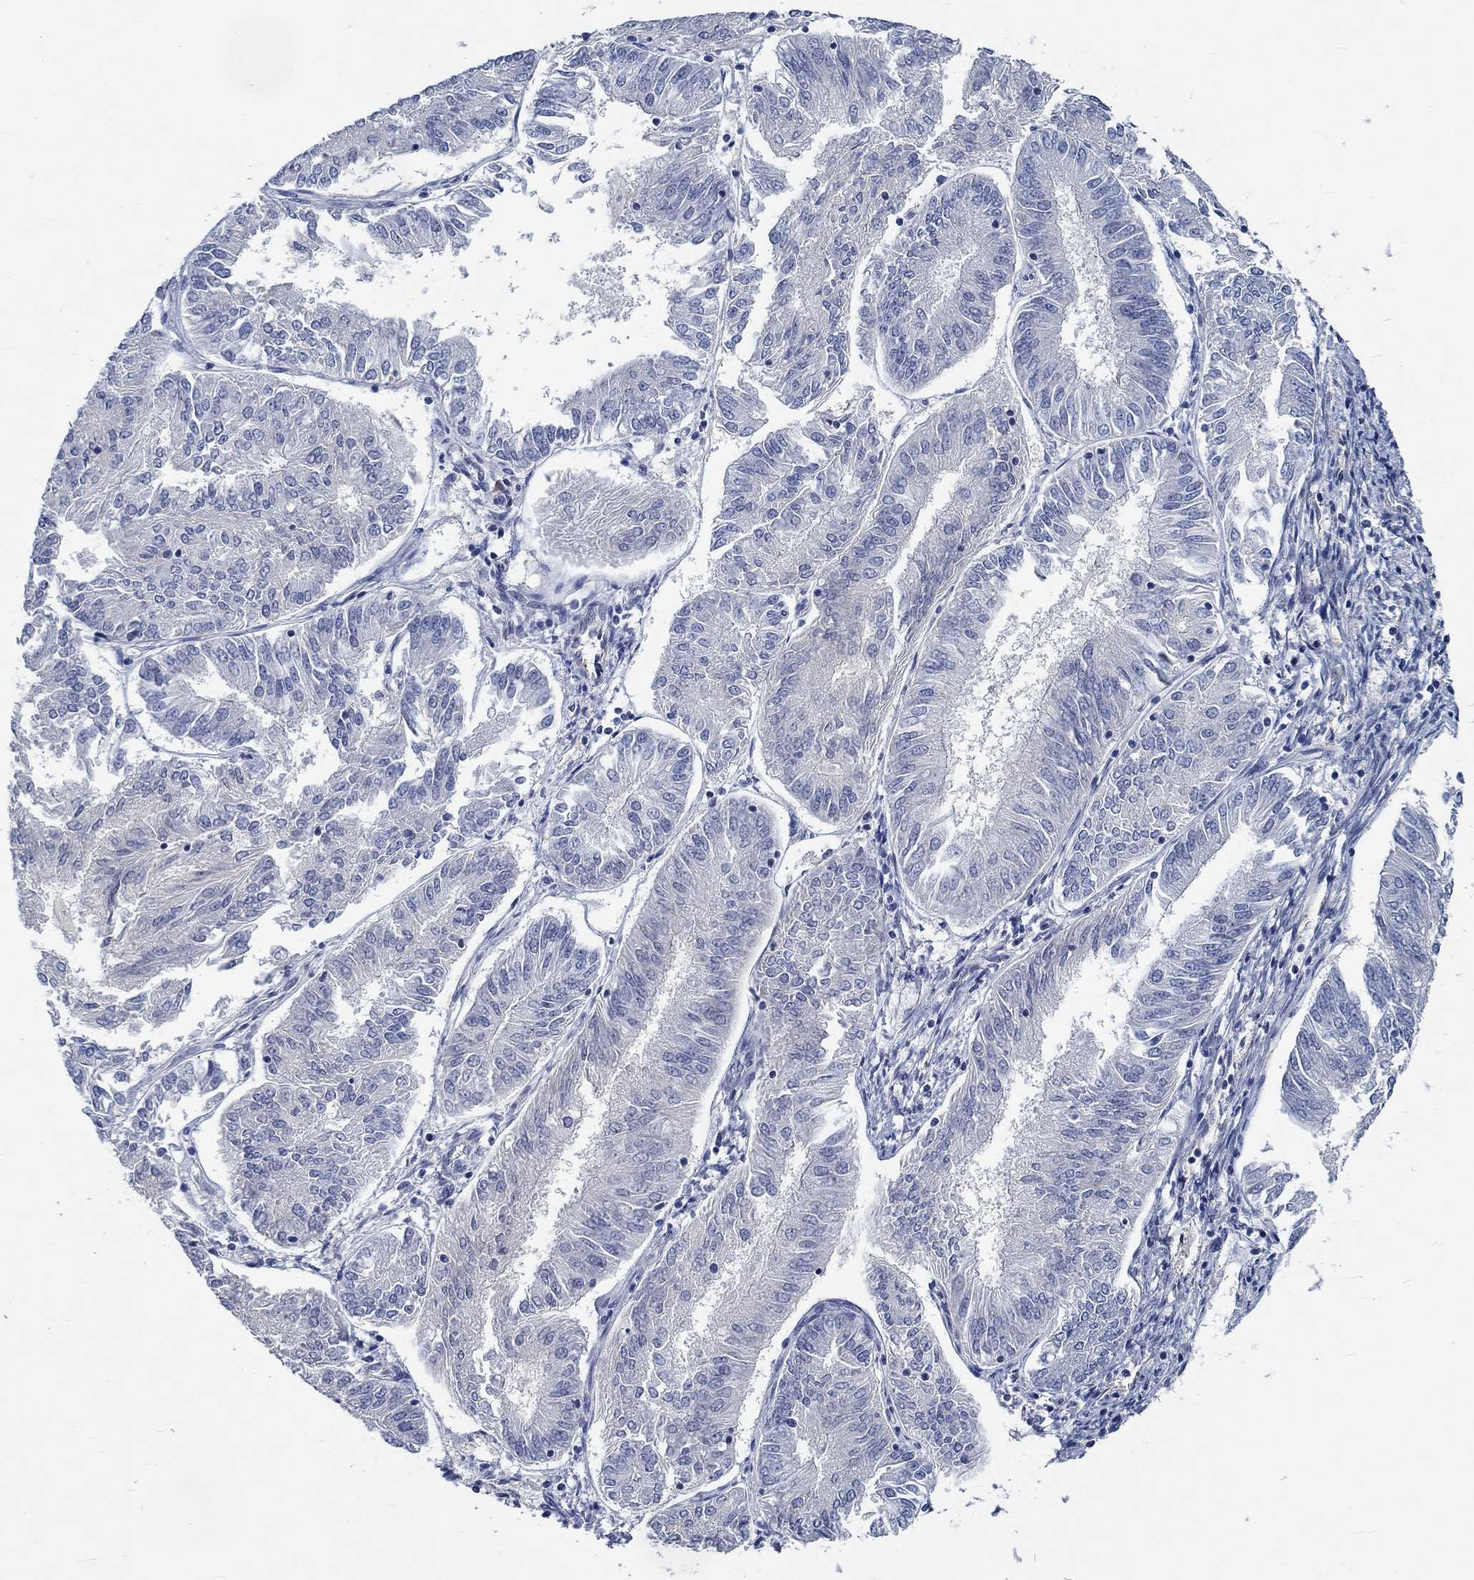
{"staining": {"intensity": "negative", "quantity": "none", "location": "none"}, "tissue": "endometrial cancer", "cell_type": "Tumor cells", "image_type": "cancer", "snomed": [{"axis": "morphology", "description": "Adenocarcinoma, NOS"}, {"axis": "topography", "description": "Endometrium"}], "caption": "The image demonstrates no staining of tumor cells in adenocarcinoma (endometrial).", "gene": "MYBPC1", "patient": {"sex": "female", "age": 58}}